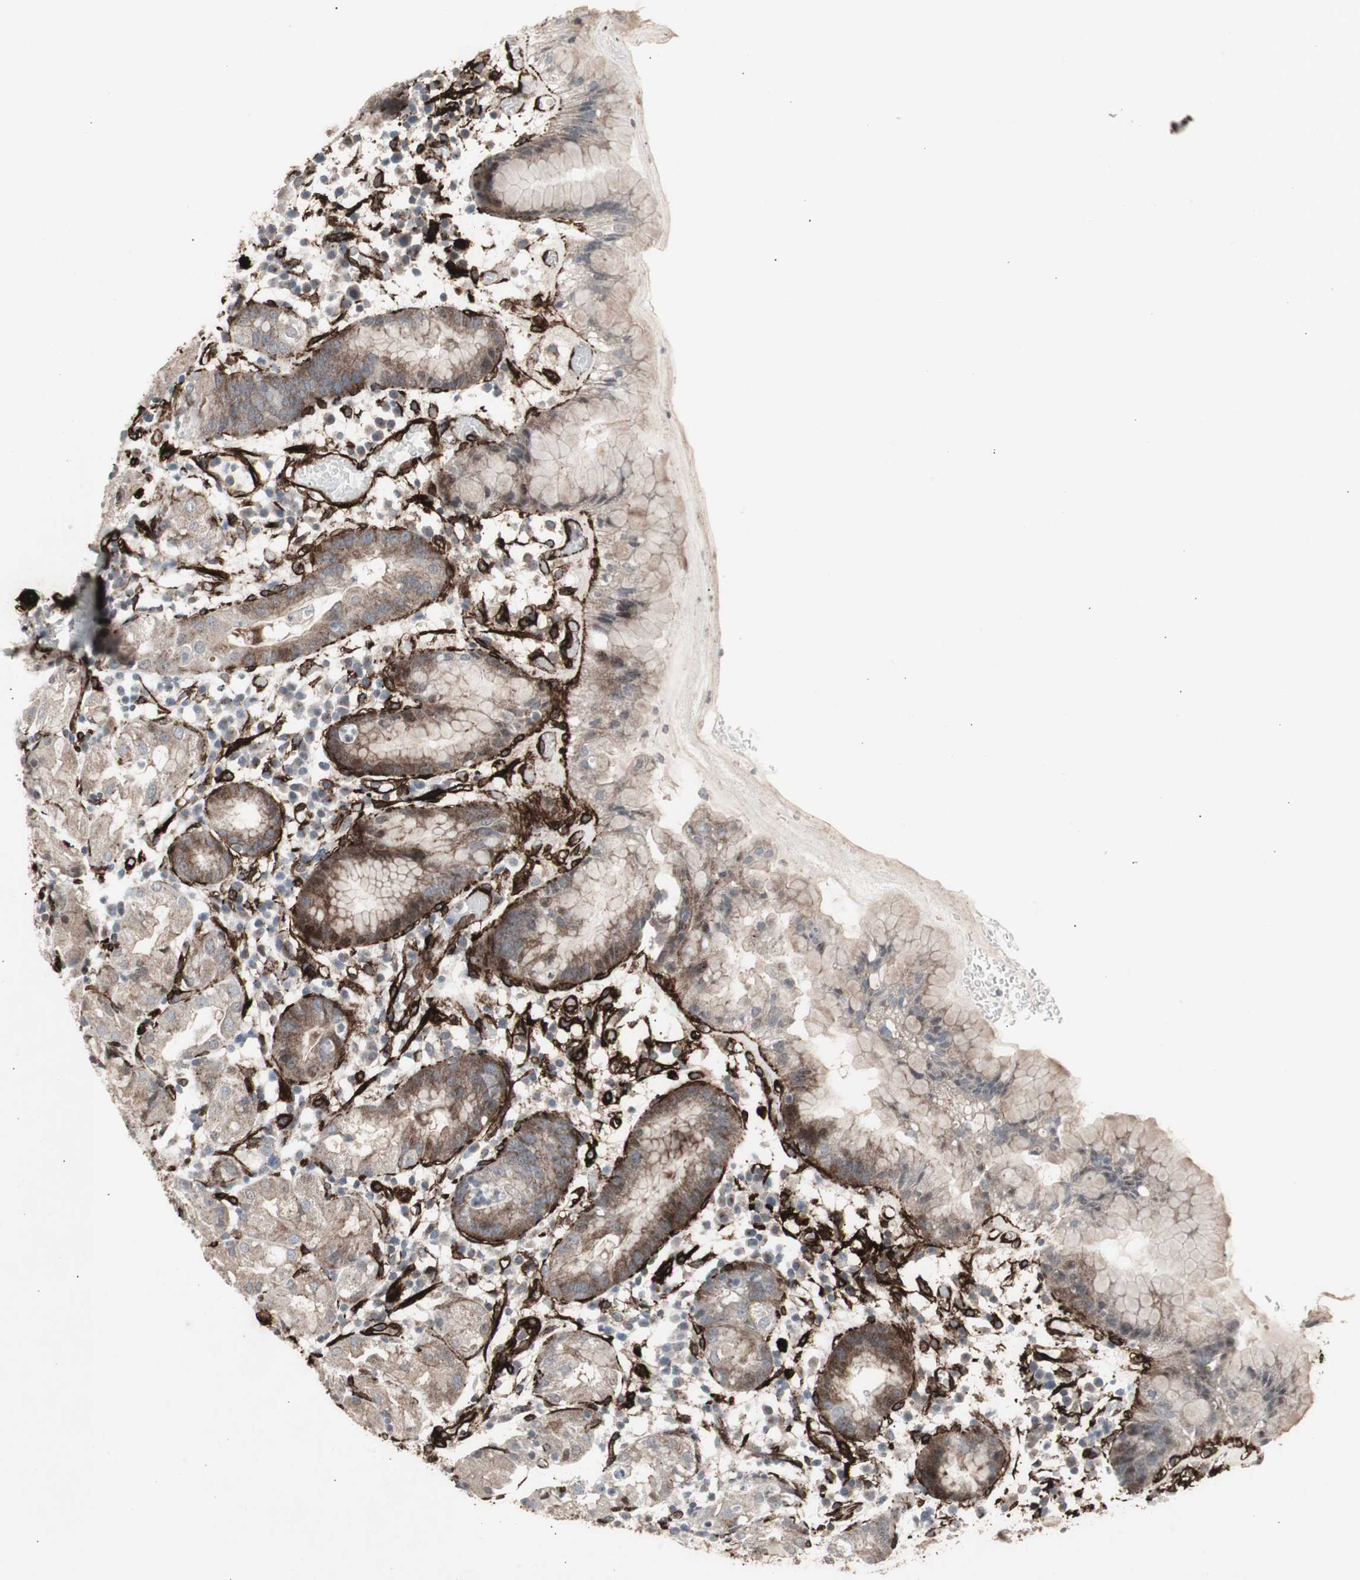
{"staining": {"intensity": "moderate", "quantity": "25%-75%", "location": "cytoplasmic/membranous,nuclear"}, "tissue": "stomach", "cell_type": "Glandular cells", "image_type": "normal", "snomed": [{"axis": "morphology", "description": "Normal tissue, NOS"}, {"axis": "topography", "description": "Stomach"}, {"axis": "topography", "description": "Stomach, lower"}], "caption": "High-magnification brightfield microscopy of unremarkable stomach stained with DAB (3,3'-diaminobenzidine) (brown) and counterstained with hematoxylin (blue). glandular cells exhibit moderate cytoplasmic/membranous,nuclear positivity is present in approximately25%-75% of cells. The staining is performed using DAB brown chromogen to label protein expression. The nuclei are counter-stained blue using hematoxylin.", "gene": "PDGFA", "patient": {"sex": "female", "age": 75}}